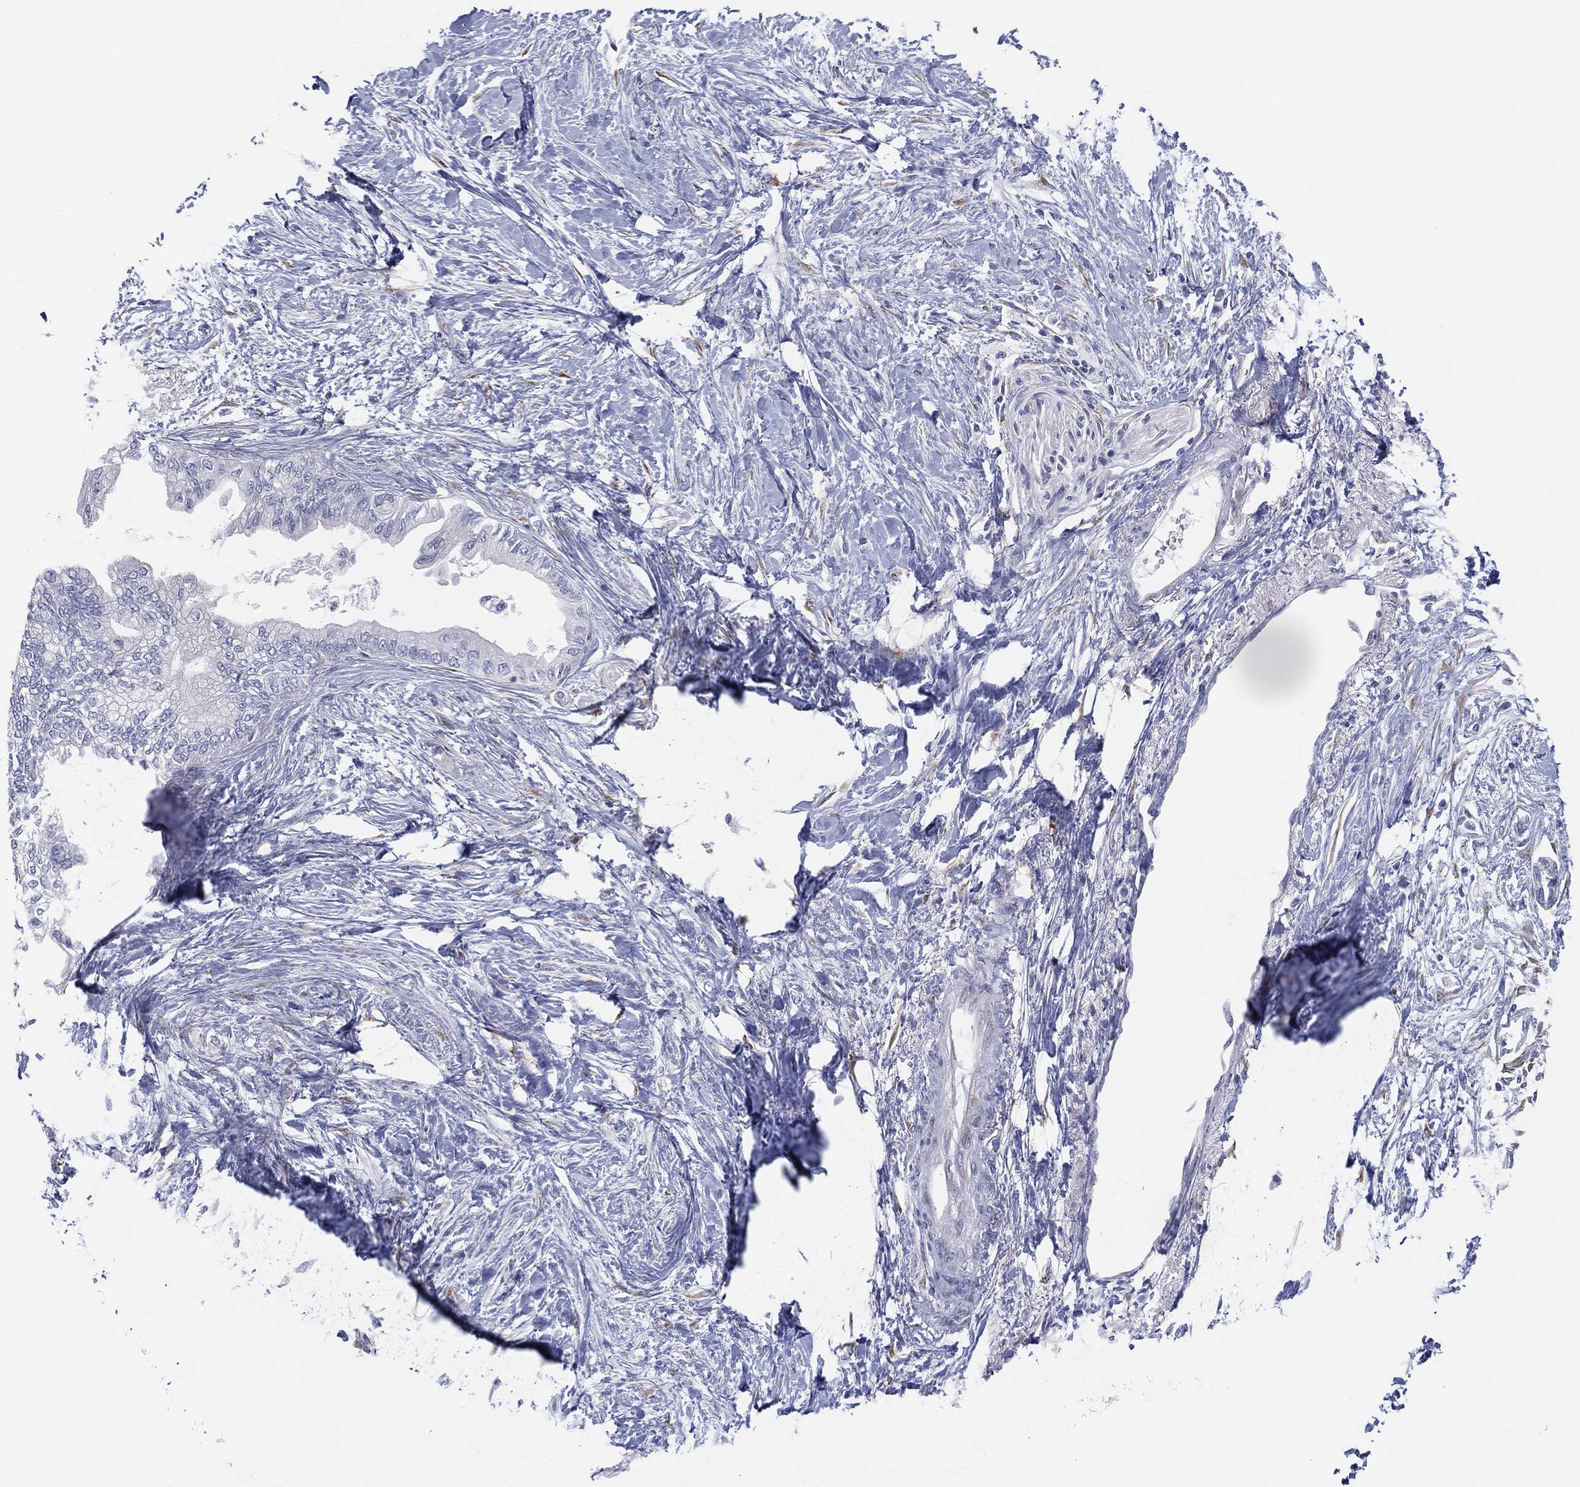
{"staining": {"intensity": "negative", "quantity": "none", "location": "none"}, "tissue": "pancreatic cancer", "cell_type": "Tumor cells", "image_type": "cancer", "snomed": [{"axis": "morphology", "description": "Normal tissue, NOS"}, {"axis": "morphology", "description": "Adenocarcinoma, NOS"}, {"axis": "topography", "description": "Pancreas"}, {"axis": "topography", "description": "Duodenum"}], "caption": "Tumor cells show no significant protein positivity in pancreatic cancer (adenocarcinoma). Nuclei are stained in blue.", "gene": "MLF1", "patient": {"sex": "female", "age": 60}}